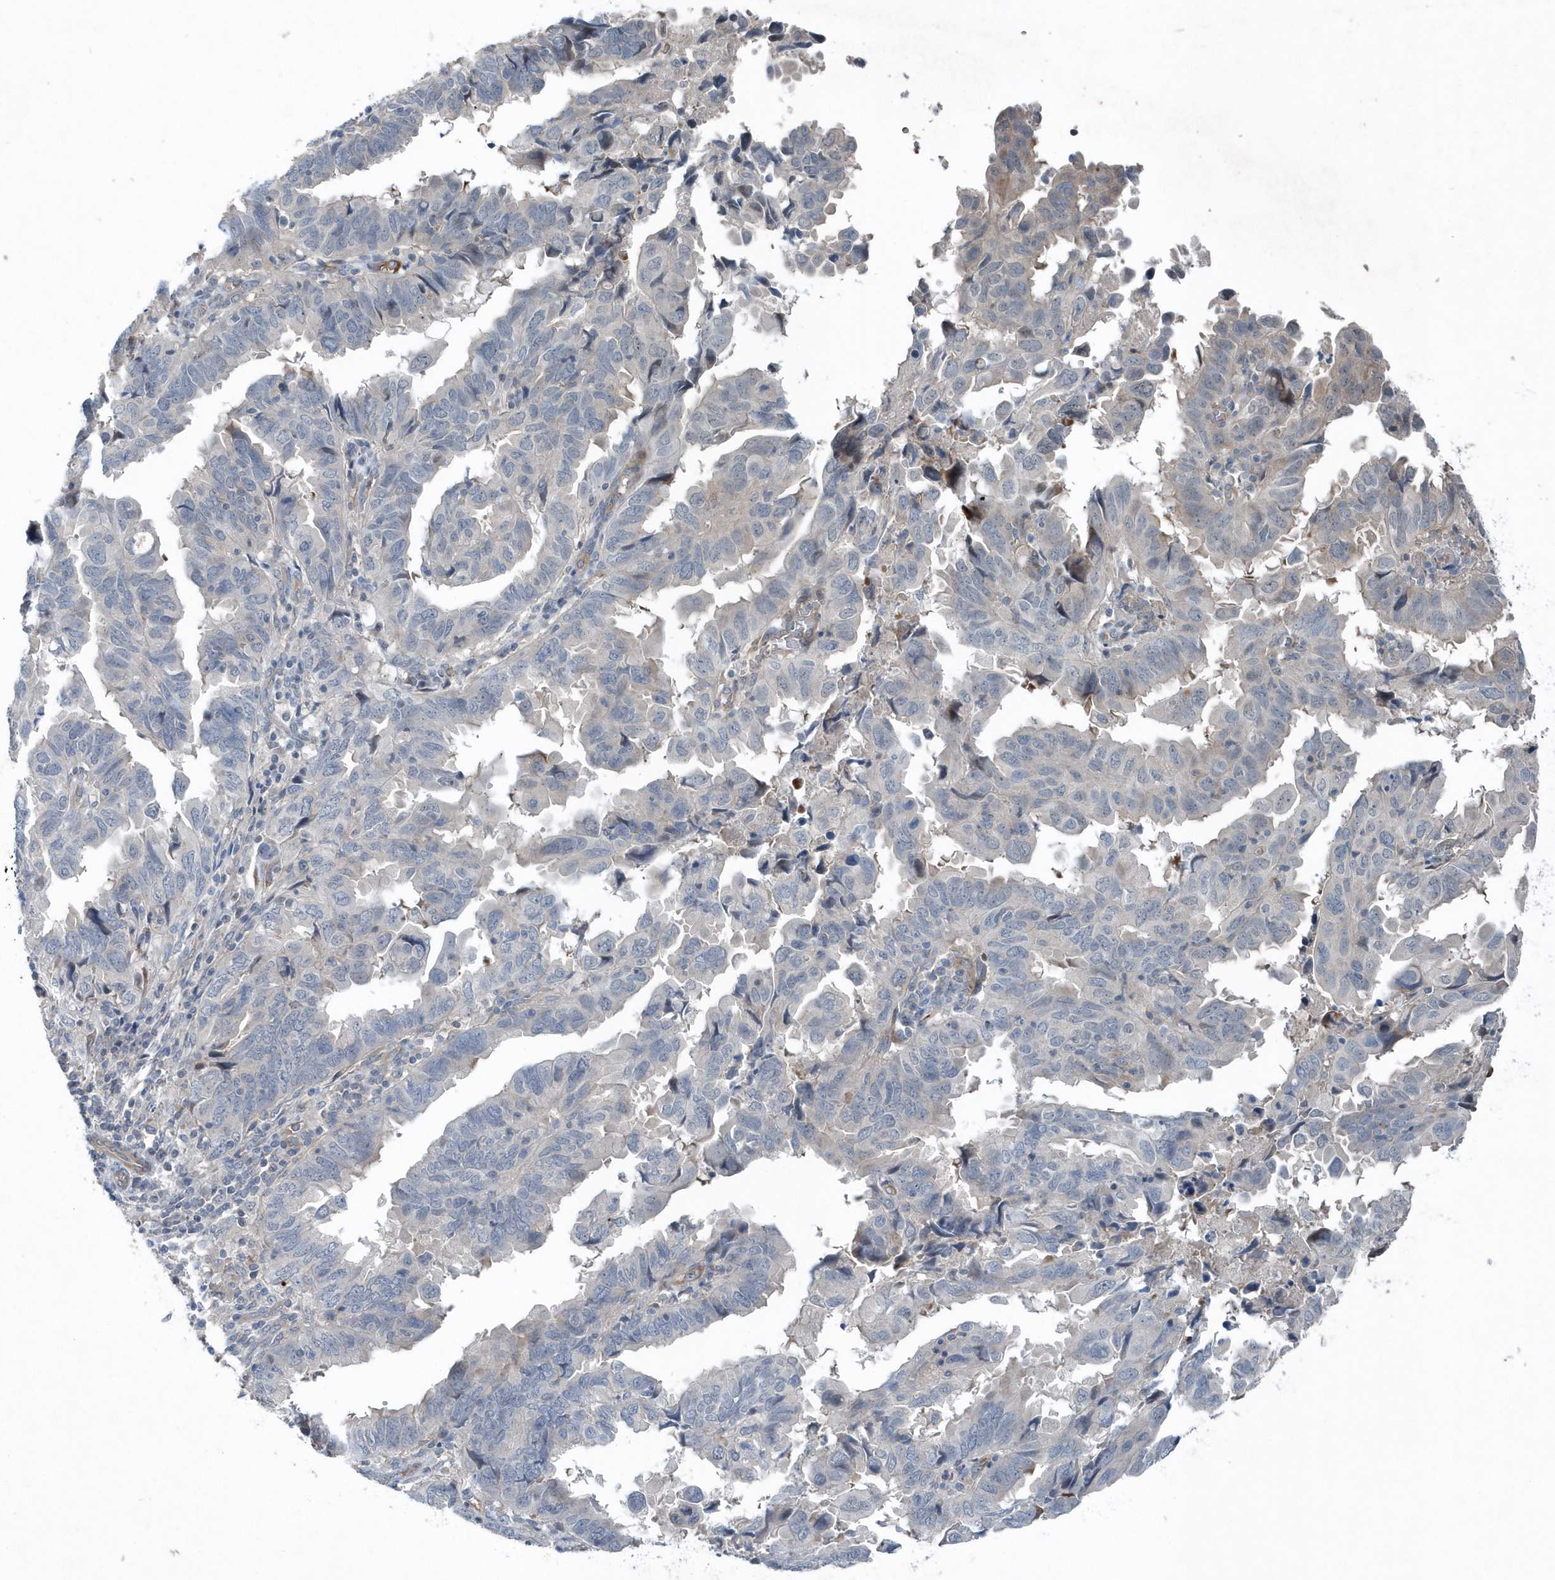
{"staining": {"intensity": "negative", "quantity": "none", "location": "none"}, "tissue": "endometrial cancer", "cell_type": "Tumor cells", "image_type": "cancer", "snomed": [{"axis": "morphology", "description": "Adenocarcinoma, NOS"}, {"axis": "topography", "description": "Uterus"}], "caption": "Endometrial adenocarcinoma was stained to show a protein in brown. There is no significant staining in tumor cells.", "gene": "MCC", "patient": {"sex": "female", "age": 77}}